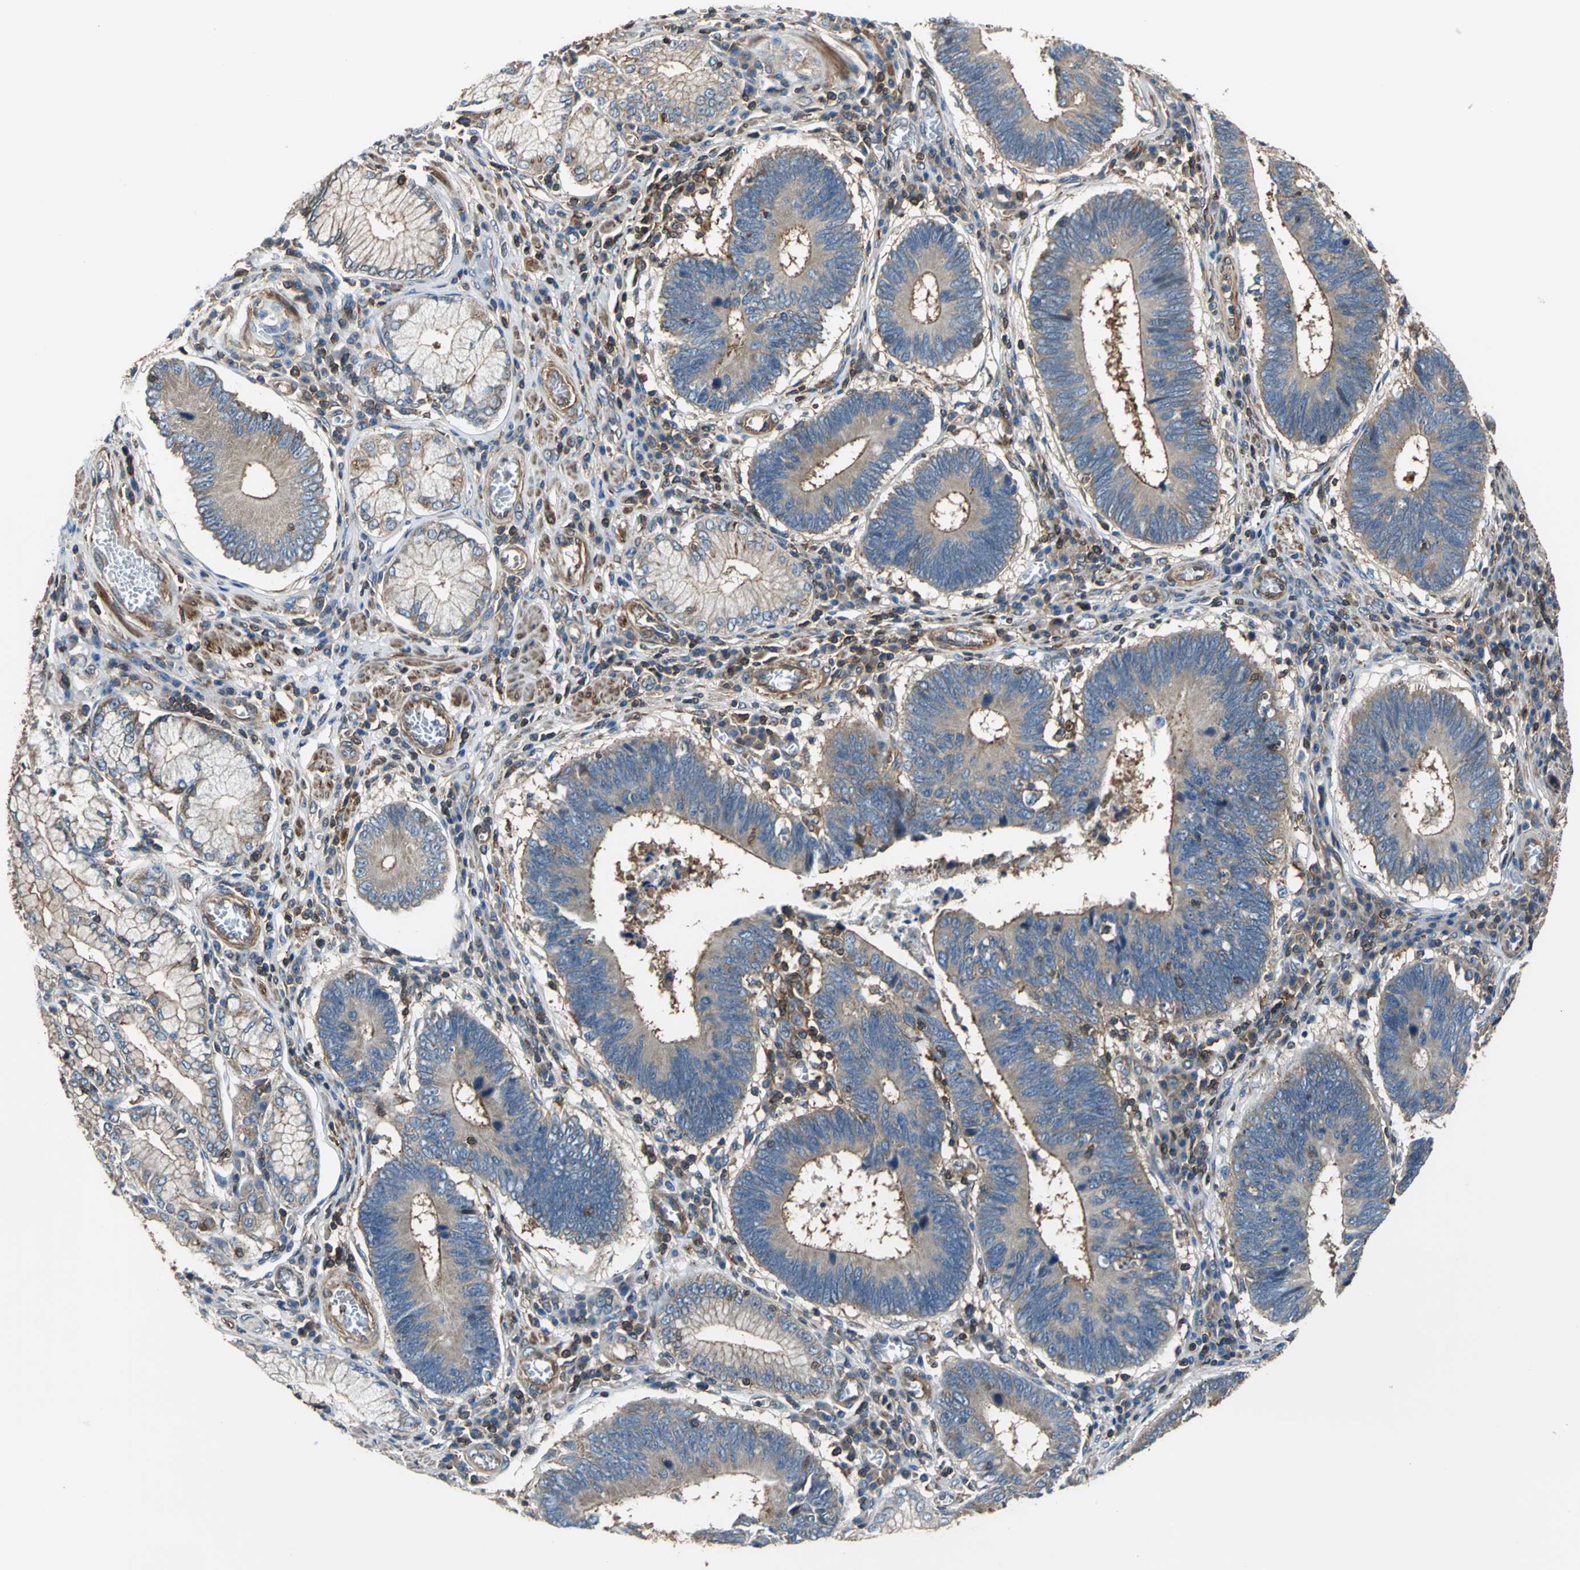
{"staining": {"intensity": "moderate", "quantity": ">75%", "location": "cytoplasmic/membranous"}, "tissue": "stomach cancer", "cell_type": "Tumor cells", "image_type": "cancer", "snomed": [{"axis": "morphology", "description": "Adenocarcinoma, NOS"}, {"axis": "topography", "description": "Stomach"}], "caption": "A brown stain shows moderate cytoplasmic/membranous expression of a protein in human stomach cancer (adenocarcinoma) tumor cells. The staining is performed using DAB brown chromogen to label protein expression. The nuclei are counter-stained blue using hematoxylin.", "gene": "PARVA", "patient": {"sex": "male", "age": 59}}